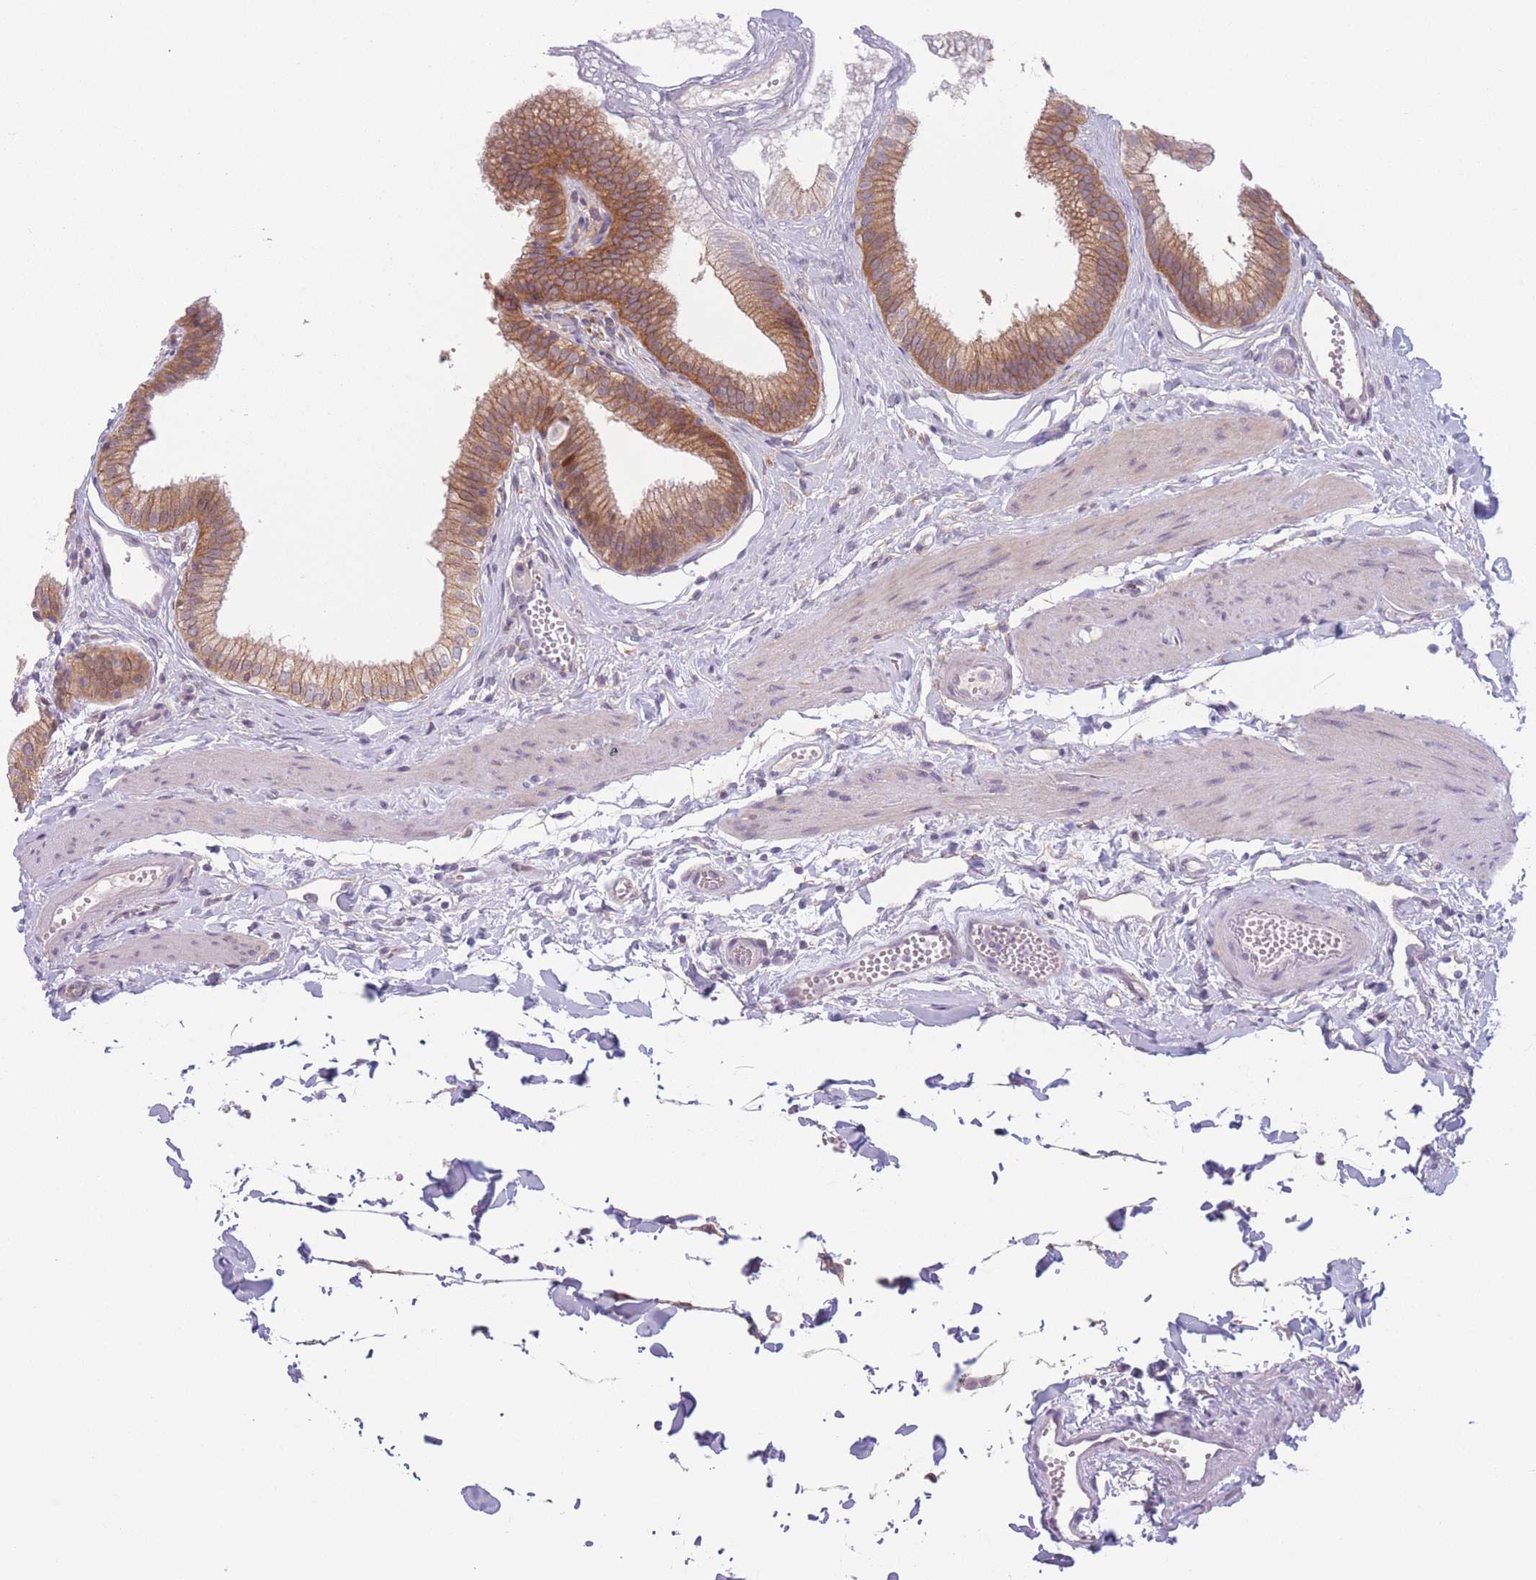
{"staining": {"intensity": "moderate", "quantity": ">75%", "location": "cytoplasmic/membranous,nuclear"}, "tissue": "gallbladder", "cell_type": "Glandular cells", "image_type": "normal", "snomed": [{"axis": "morphology", "description": "Normal tissue, NOS"}, {"axis": "topography", "description": "Gallbladder"}], "caption": "Immunohistochemistry (DAB) staining of unremarkable gallbladder displays moderate cytoplasmic/membranous,nuclear protein positivity in approximately >75% of glandular cells.", "gene": "ENSG00000267179", "patient": {"sex": "female", "age": 54}}